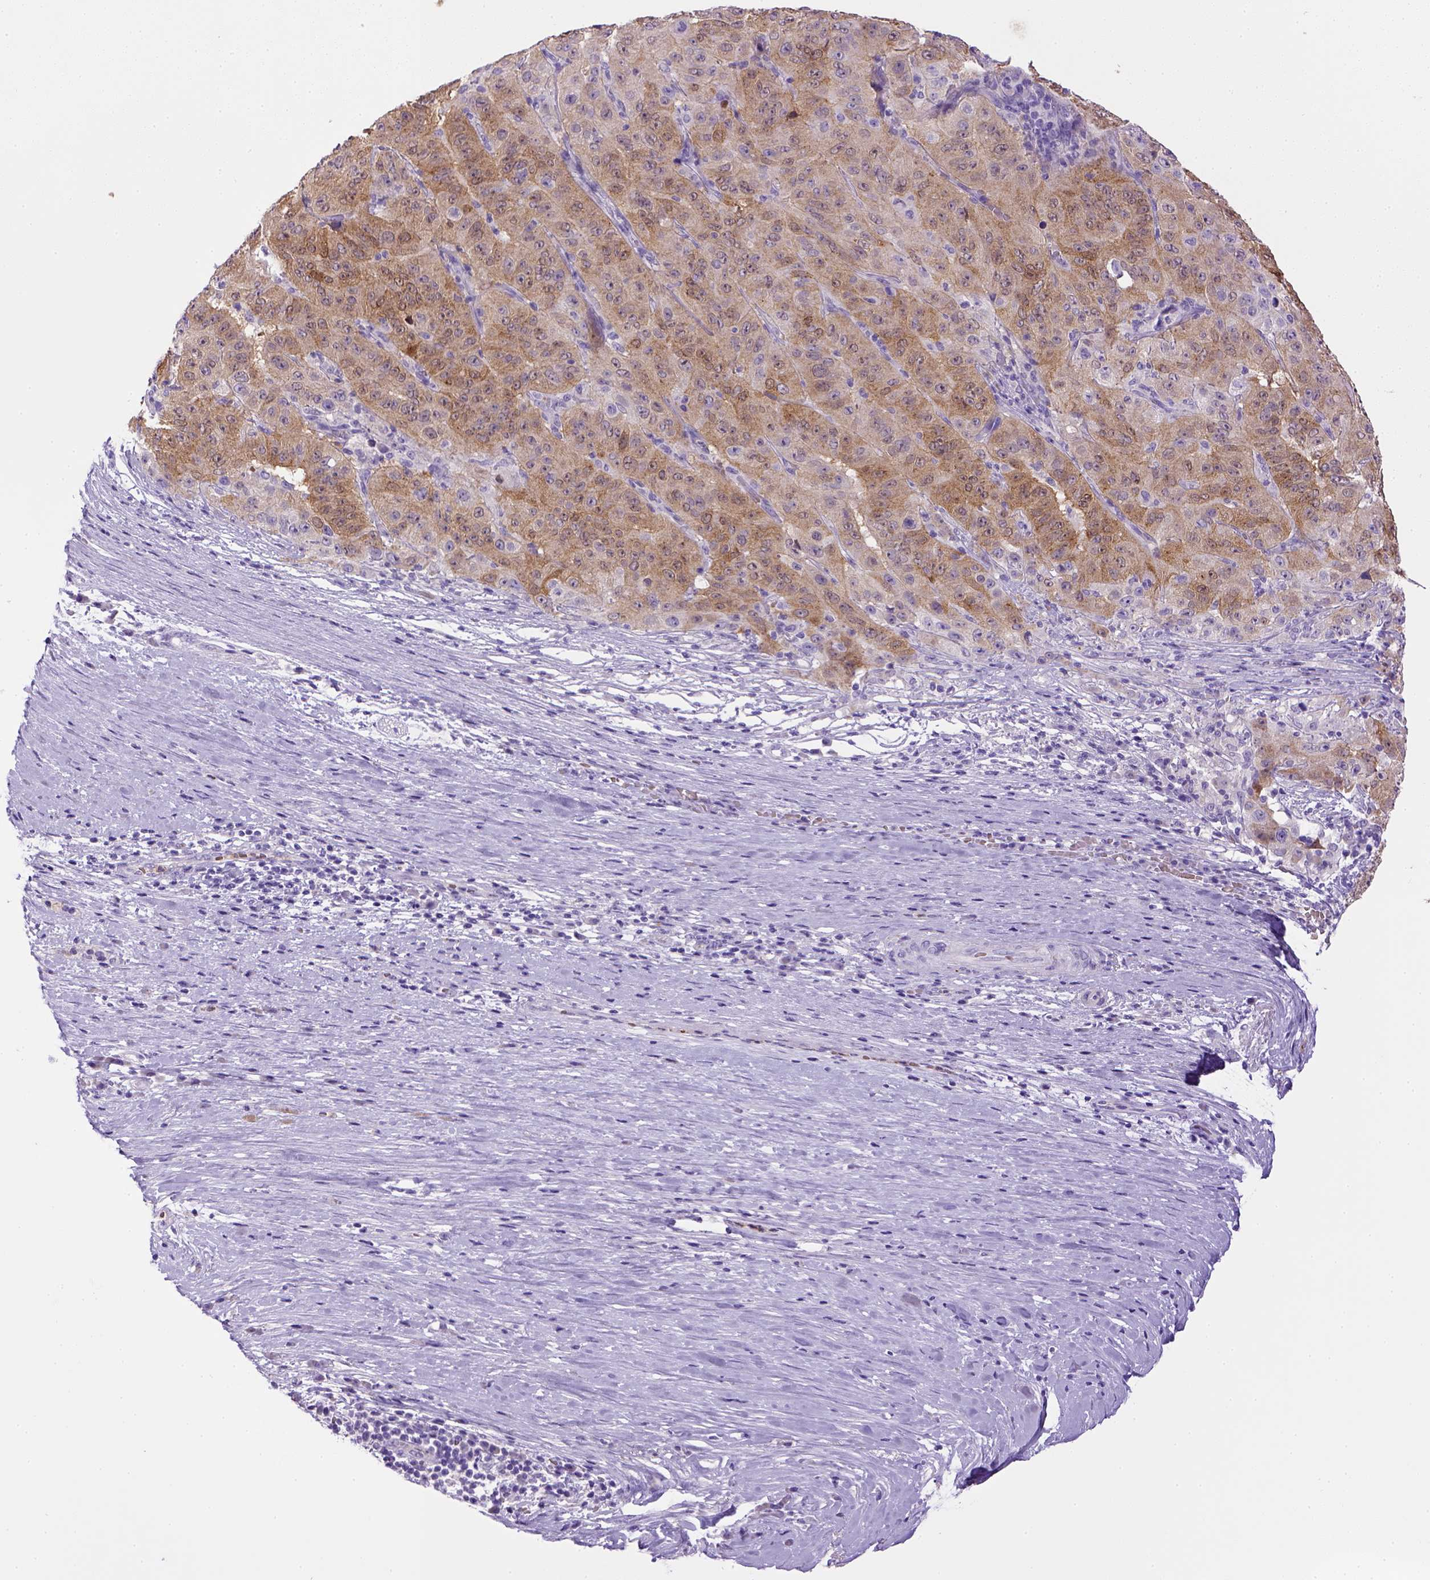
{"staining": {"intensity": "moderate", "quantity": ">75%", "location": "cytoplasmic/membranous"}, "tissue": "pancreatic cancer", "cell_type": "Tumor cells", "image_type": "cancer", "snomed": [{"axis": "morphology", "description": "Adenocarcinoma, NOS"}, {"axis": "topography", "description": "Pancreas"}], "caption": "Brown immunohistochemical staining in human pancreatic adenocarcinoma exhibits moderate cytoplasmic/membranous expression in approximately >75% of tumor cells. The protein of interest is shown in brown color, while the nuclei are stained blue.", "gene": "BAAT", "patient": {"sex": "male", "age": 63}}